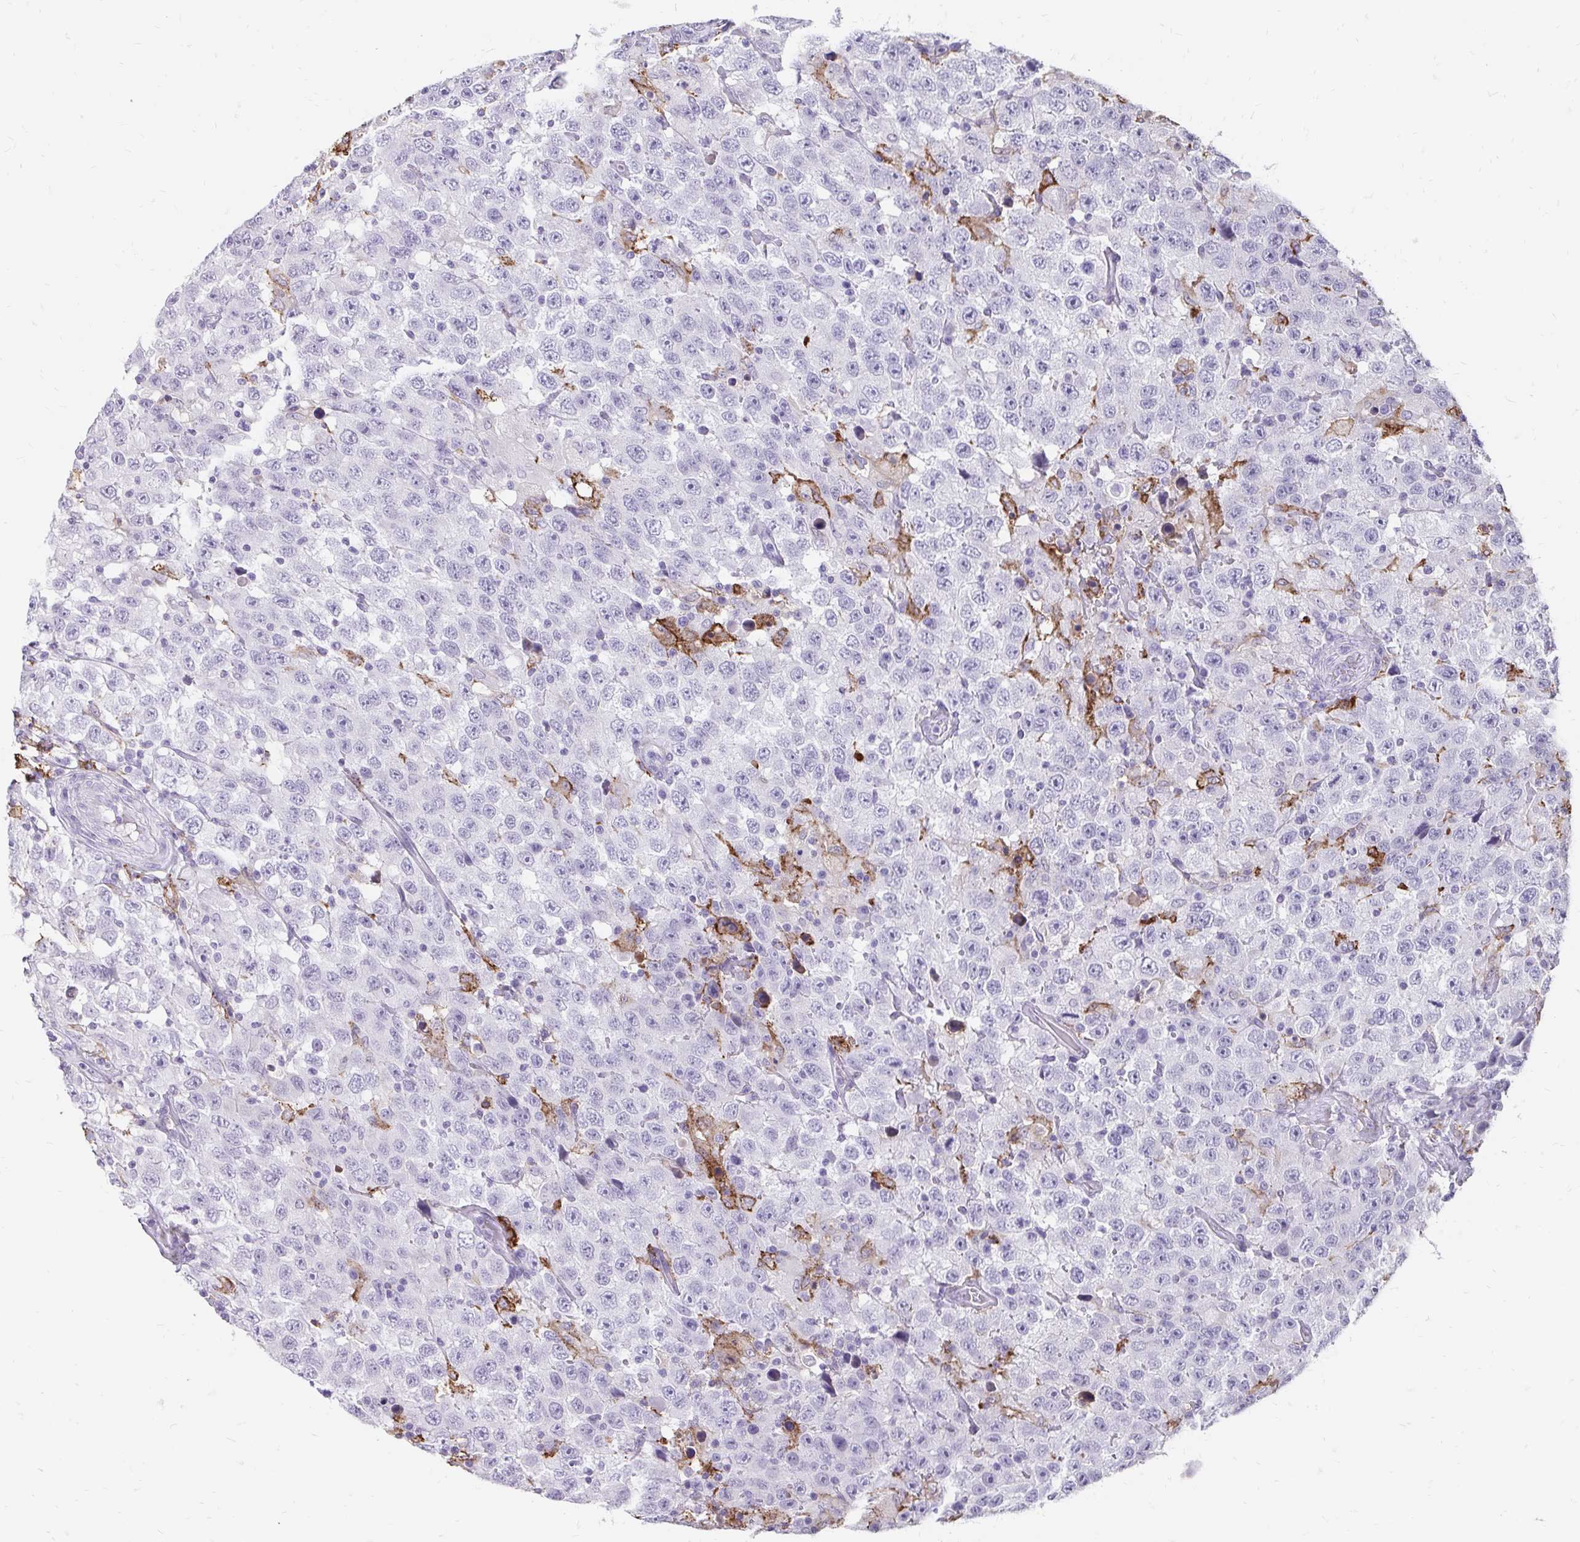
{"staining": {"intensity": "negative", "quantity": "none", "location": "none"}, "tissue": "testis cancer", "cell_type": "Tumor cells", "image_type": "cancer", "snomed": [{"axis": "morphology", "description": "Seminoma, NOS"}, {"axis": "topography", "description": "Testis"}], "caption": "This is an immunohistochemistry histopathology image of human testis cancer (seminoma). There is no positivity in tumor cells.", "gene": "CD163", "patient": {"sex": "male", "age": 41}}